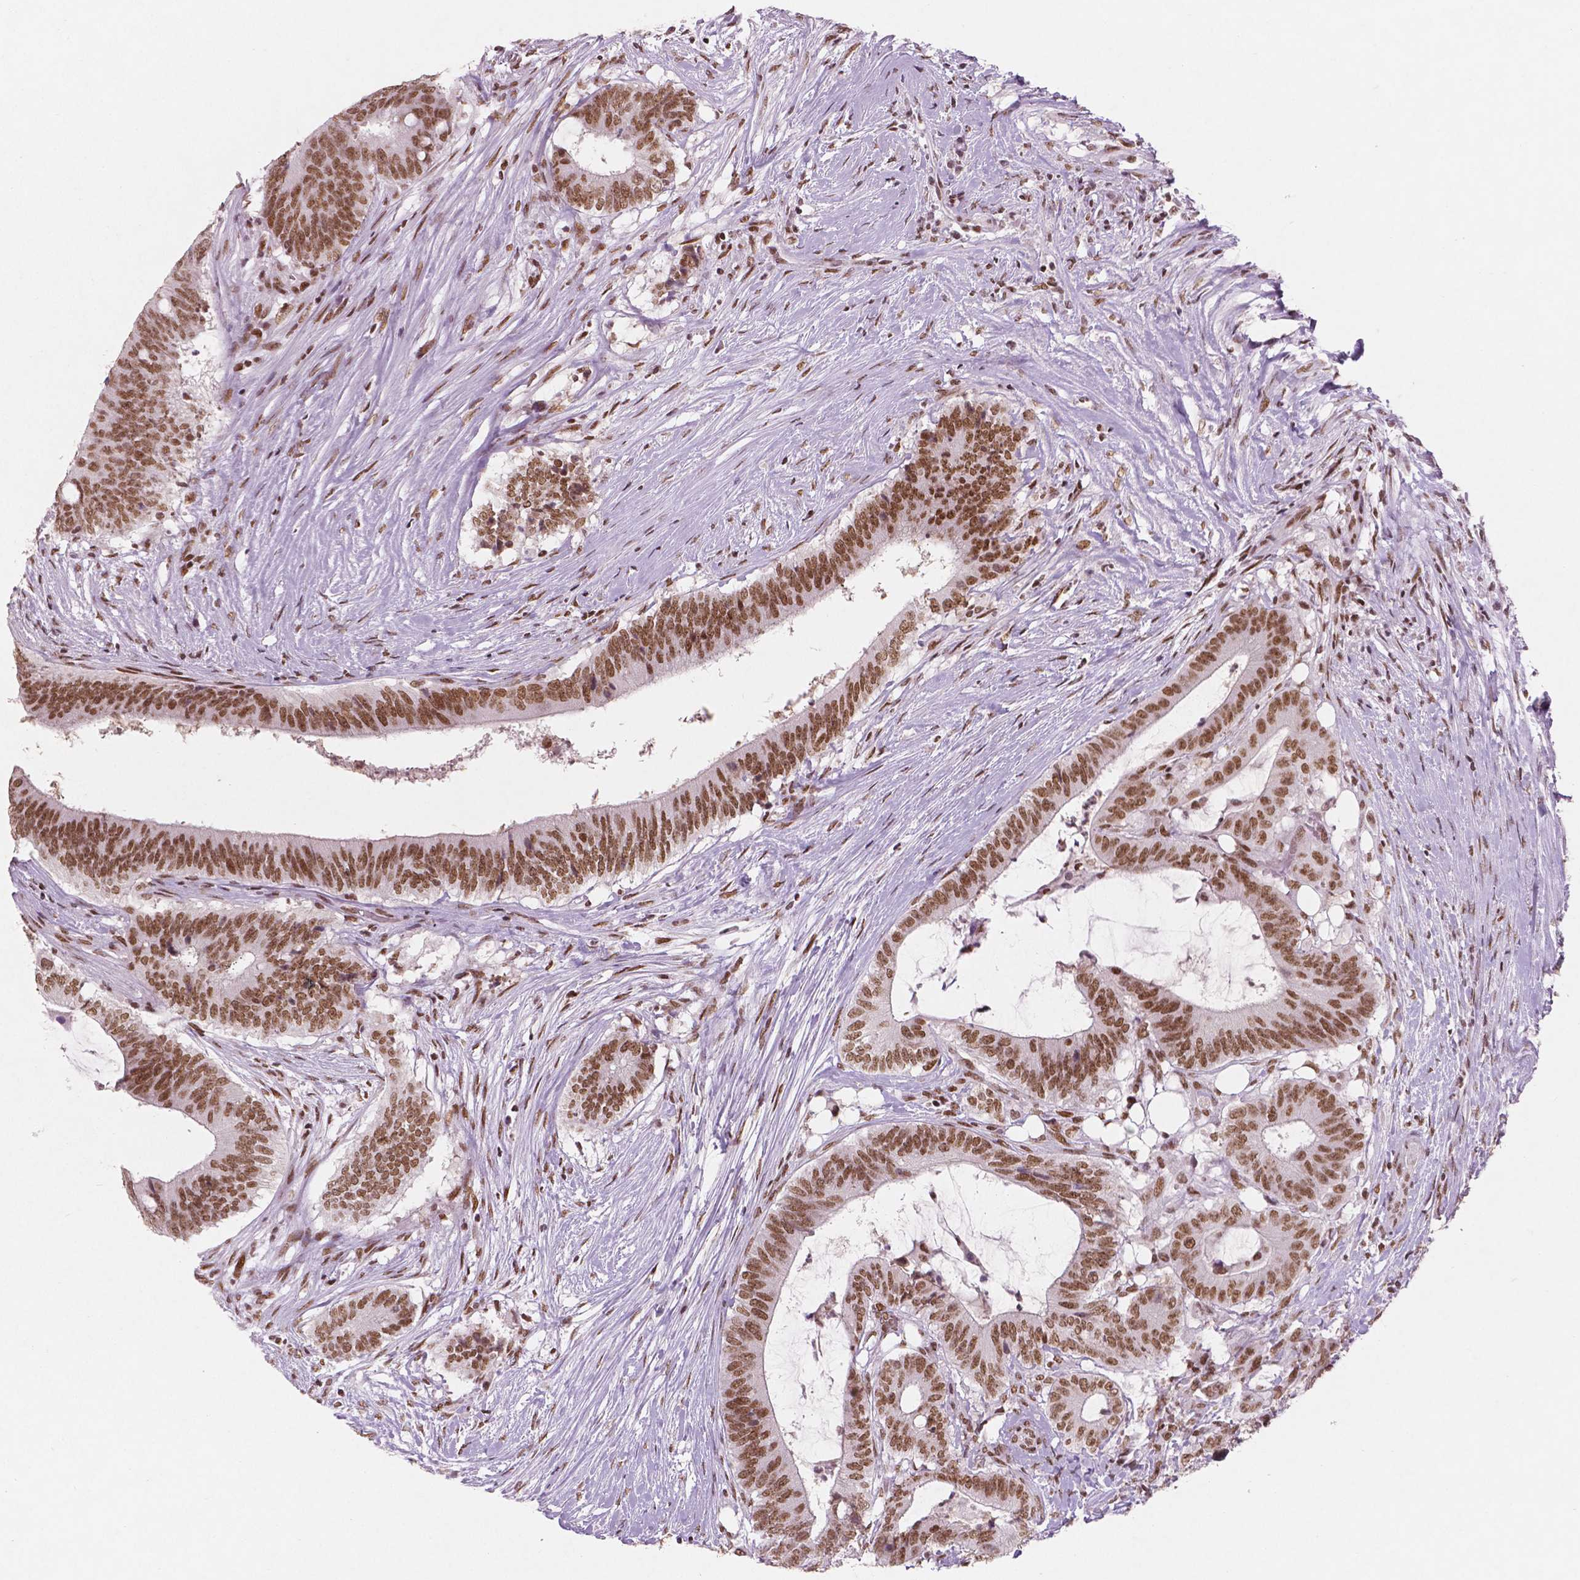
{"staining": {"intensity": "moderate", "quantity": ">75%", "location": "nuclear"}, "tissue": "colorectal cancer", "cell_type": "Tumor cells", "image_type": "cancer", "snomed": [{"axis": "morphology", "description": "Adenocarcinoma, NOS"}, {"axis": "topography", "description": "Colon"}], "caption": "Protein expression analysis of human colorectal adenocarcinoma reveals moderate nuclear positivity in about >75% of tumor cells. (Stains: DAB in brown, nuclei in blue, Microscopy: brightfield microscopy at high magnification).", "gene": "BRD4", "patient": {"sex": "female", "age": 43}}